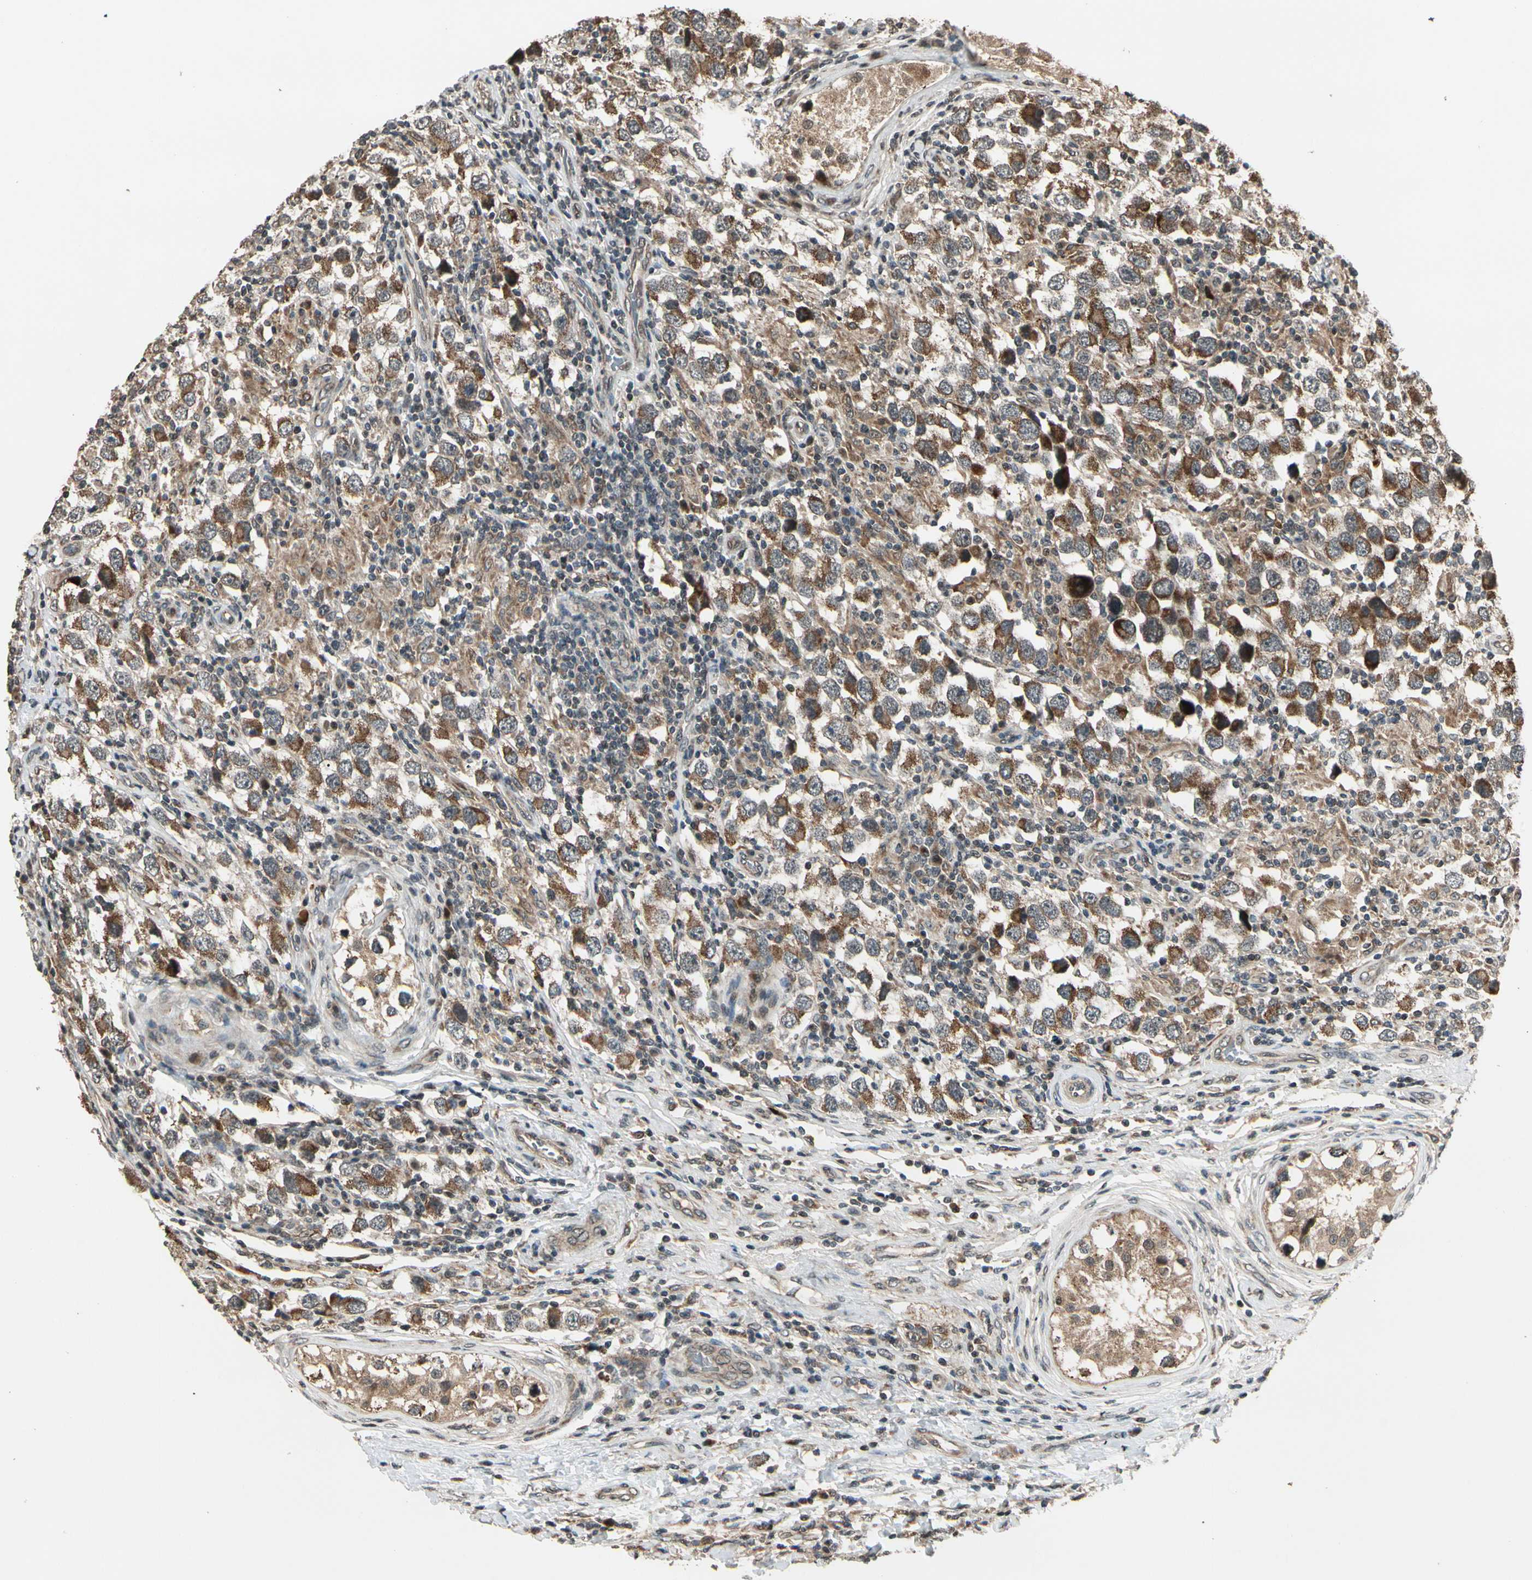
{"staining": {"intensity": "moderate", "quantity": ">75%", "location": "cytoplasmic/membranous"}, "tissue": "testis cancer", "cell_type": "Tumor cells", "image_type": "cancer", "snomed": [{"axis": "morphology", "description": "Carcinoma, Embryonal, NOS"}, {"axis": "topography", "description": "Testis"}], "caption": "A brown stain shows moderate cytoplasmic/membranous staining of a protein in human embryonal carcinoma (testis) tumor cells.", "gene": "GLUL", "patient": {"sex": "male", "age": 21}}